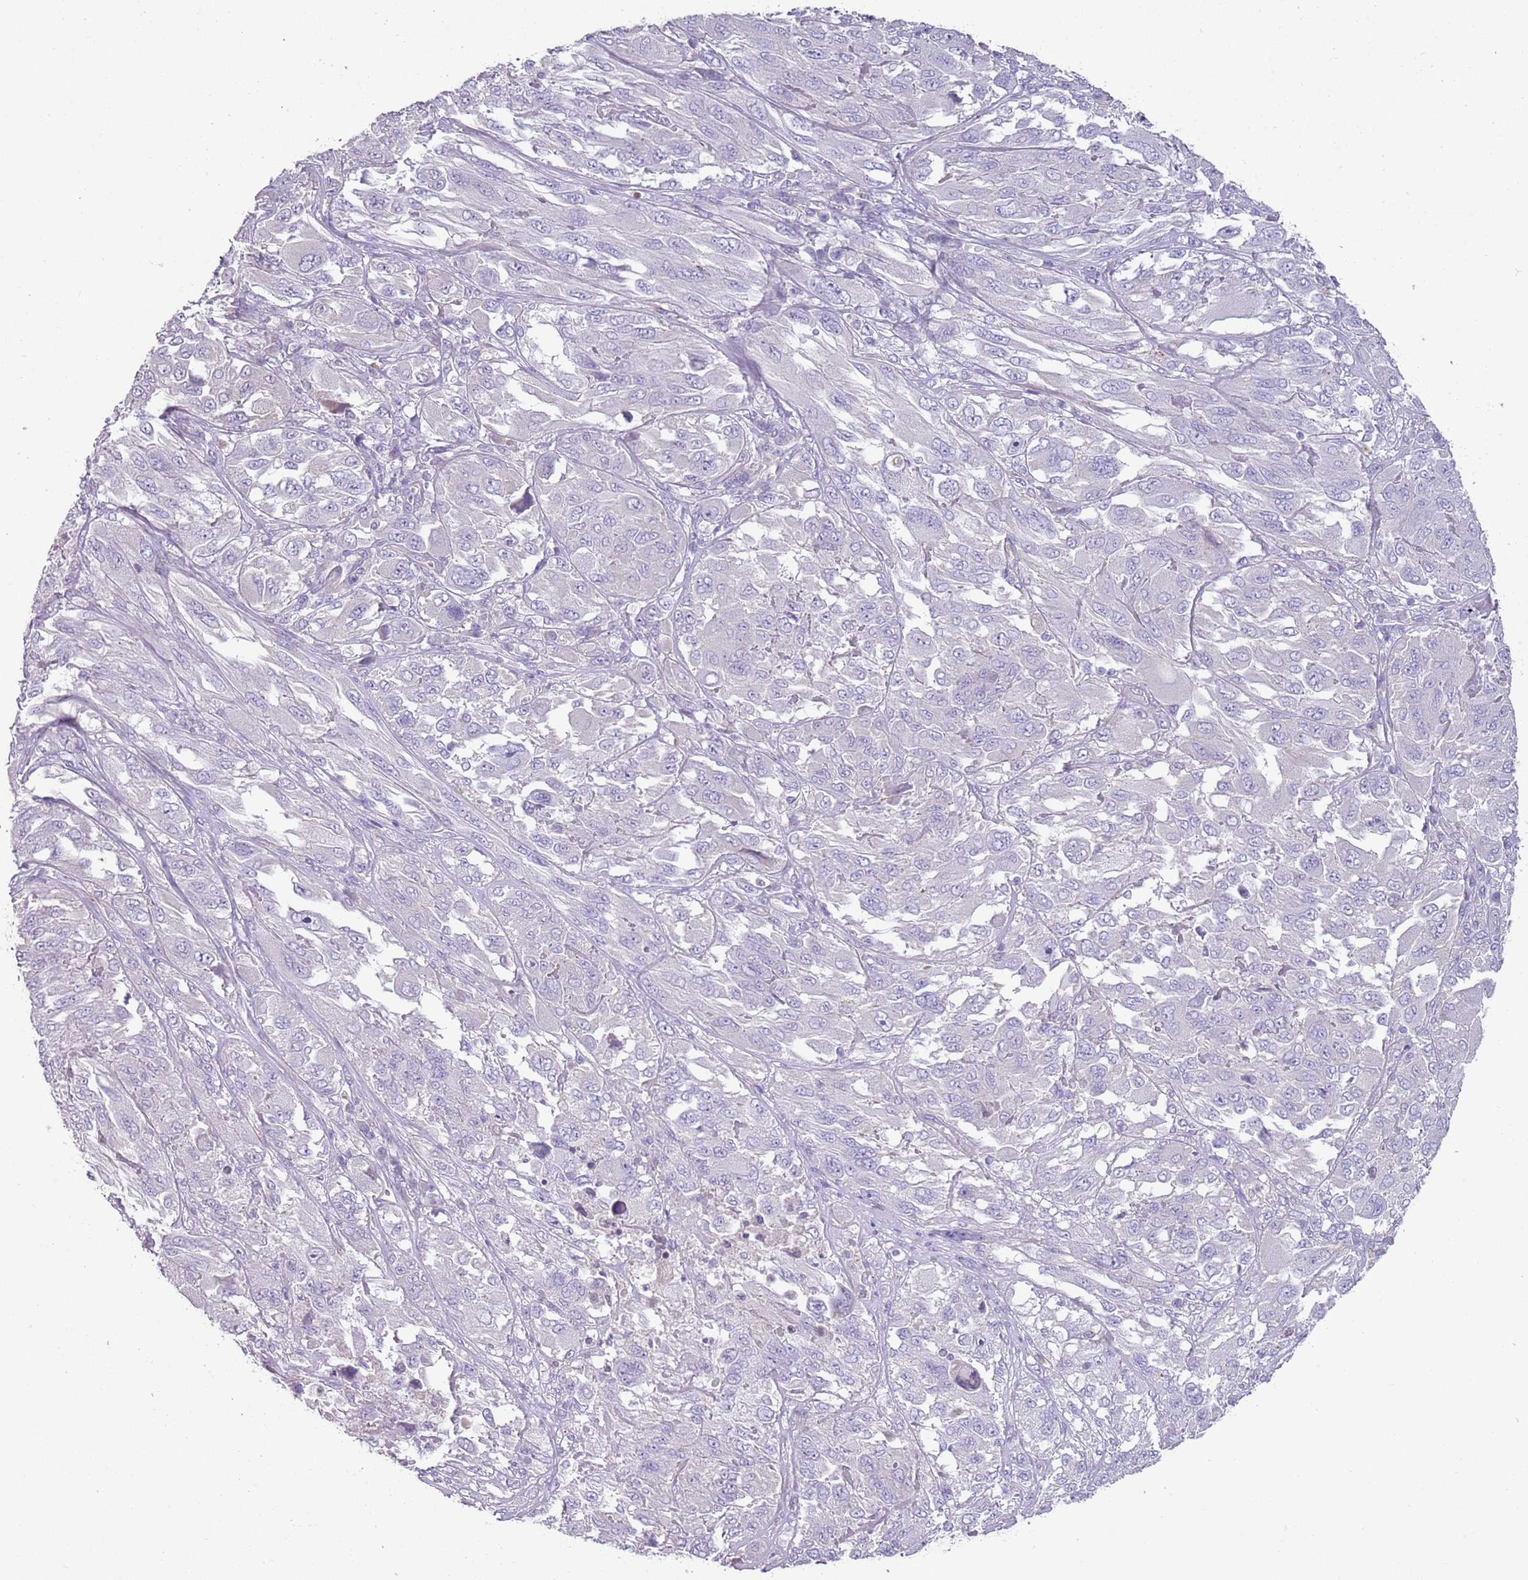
{"staining": {"intensity": "negative", "quantity": "none", "location": "none"}, "tissue": "melanoma", "cell_type": "Tumor cells", "image_type": "cancer", "snomed": [{"axis": "morphology", "description": "Malignant melanoma, NOS"}, {"axis": "topography", "description": "Skin"}], "caption": "DAB (3,3'-diaminobenzidine) immunohistochemical staining of melanoma shows no significant expression in tumor cells.", "gene": "ZNF583", "patient": {"sex": "female", "age": 91}}